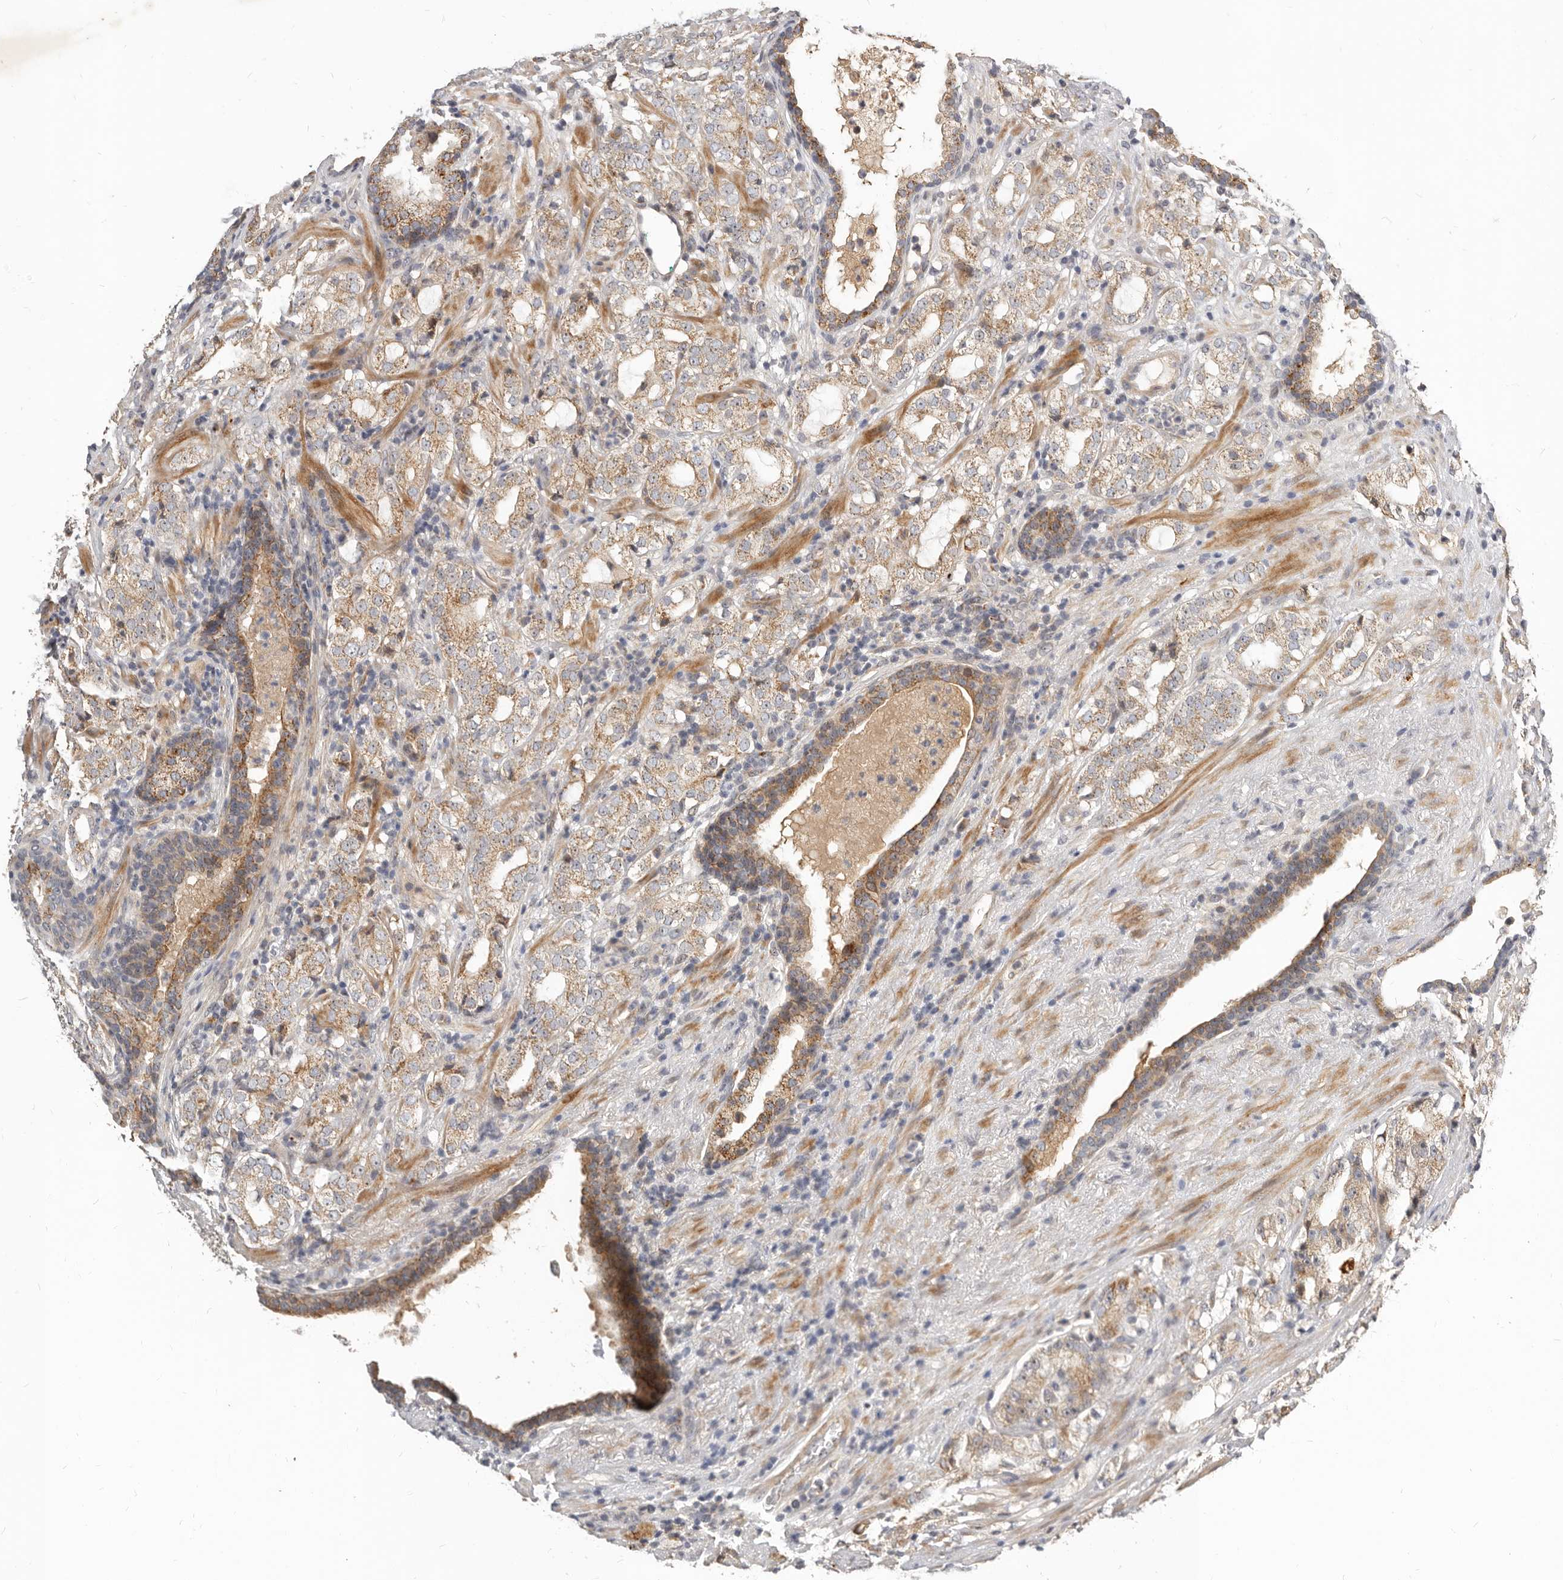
{"staining": {"intensity": "weak", "quantity": ">75%", "location": "cytoplasmic/membranous"}, "tissue": "prostate cancer", "cell_type": "Tumor cells", "image_type": "cancer", "snomed": [{"axis": "morphology", "description": "Adenocarcinoma, High grade"}, {"axis": "topography", "description": "Prostate"}], "caption": "Immunohistochemistry (IHC) staining of high-grade adenocarcinoma (prostate), which shows low levels of weak cytoplasmic/membranous positivity in approximately >75% of tumor cells indicating weak cytoplasmic/membranous protein expression. The staining was performed using DAB (3,3'-diaminobenzidine) (brown) for protein detection and nuclei were counterstained in hematoxylin (blue).", "gene": "MICALL2", "patient": {"sex": "male", "age": 64}}